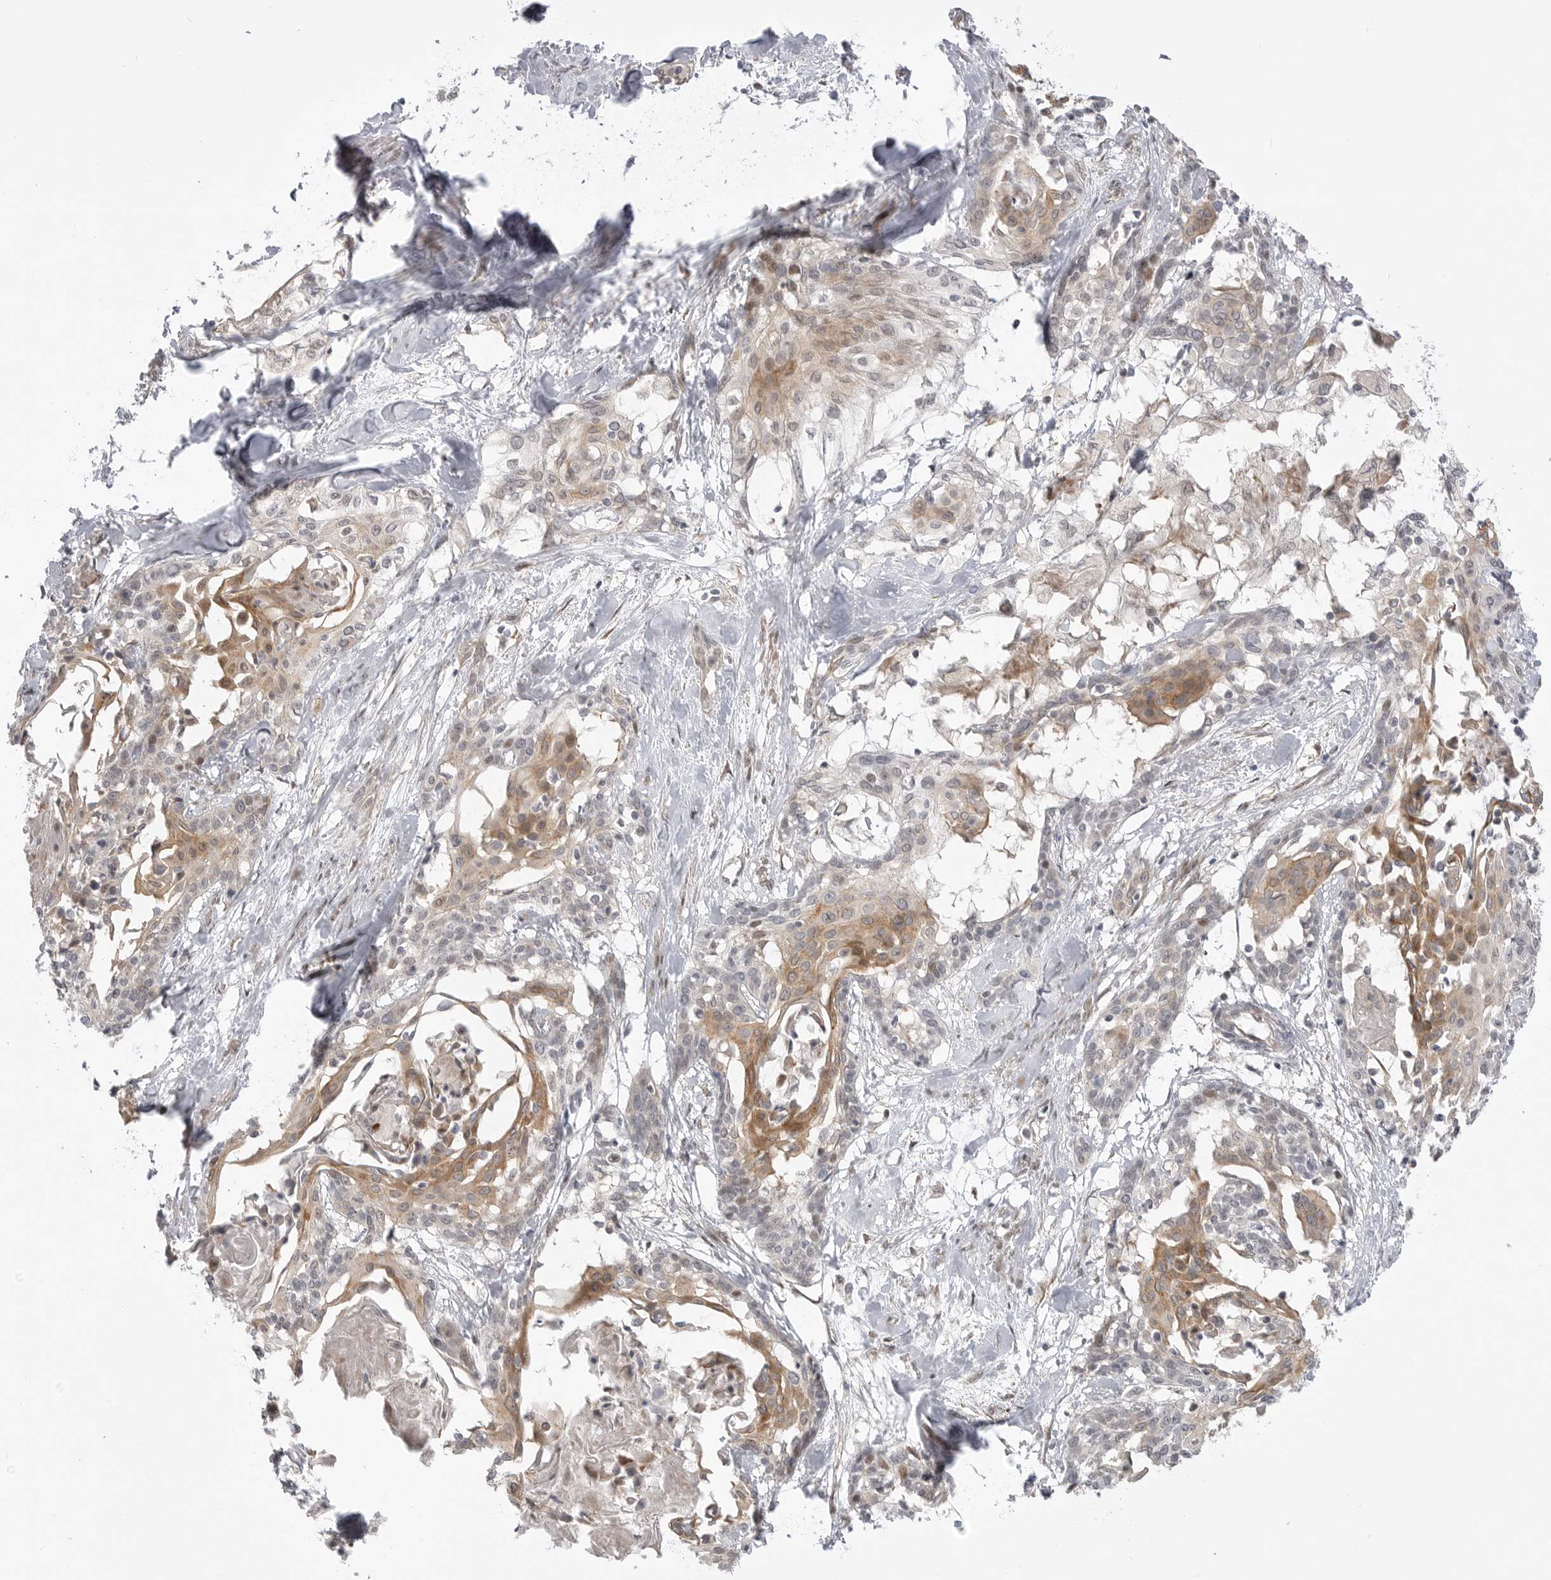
{"staining": {"intensity": "moderate", "quantity": "25%-75%", "location": "cytoplasmic/membranous"}, "tissue": "cervical cancer", "cell_type": "Tumor cells", "image_type": "cancer", "snomed": [{"axis": "morphology", "description": "Squamous cell carcinoma, NOS"}, {"axis": "topography", "description": "Cervix"}], "caption": "Approximately 25%-75% of tumor cells in human cervical cancer (squamous cell carcinoma) reveal moderate cytoplasmic/membranous protein positivity as visualized by brown immunohistochemical staining.", "gene": "GGT6", "patient": {"sex": "female", "age": 57}}